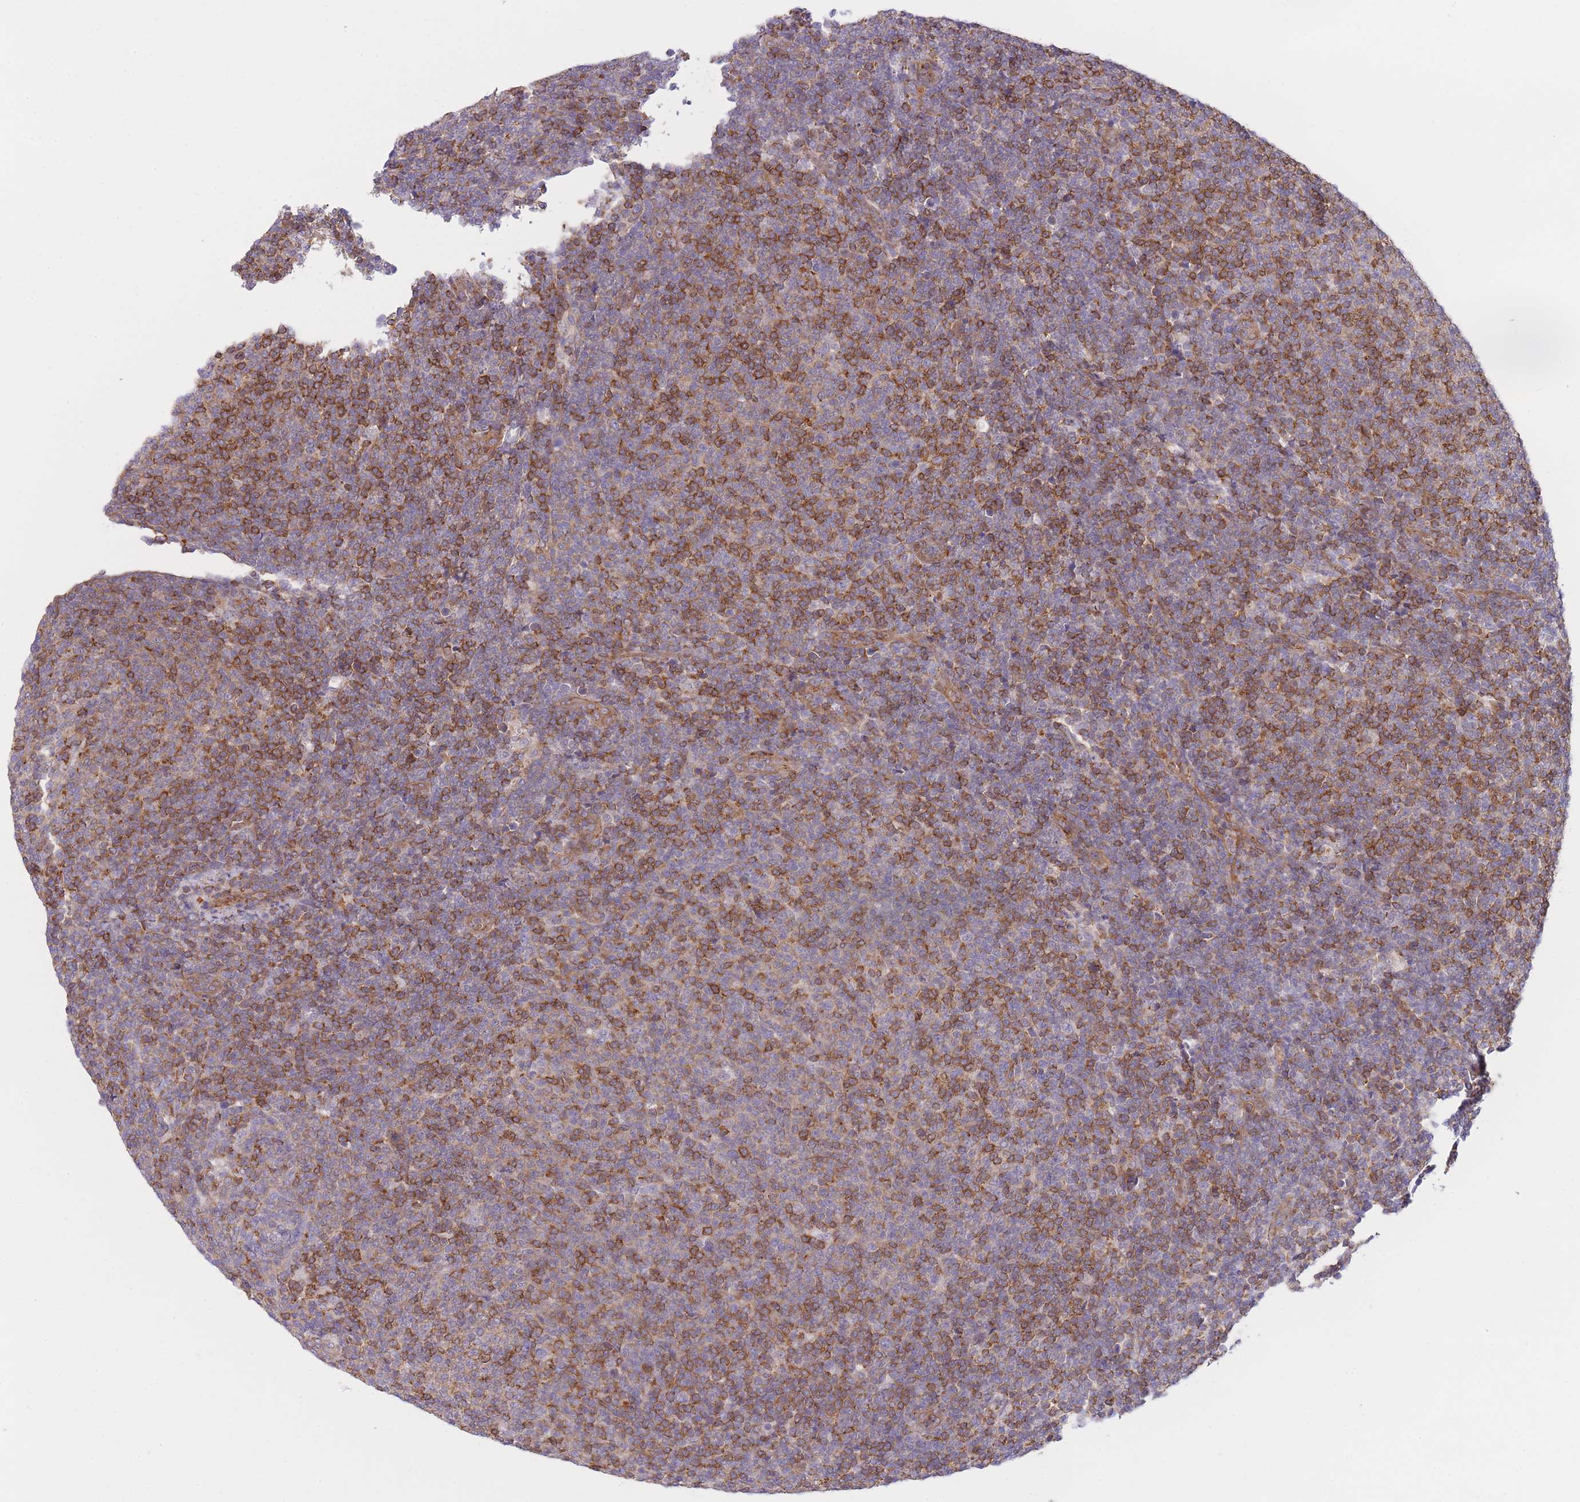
{"staining": {"intensity": "moderate", "quantity": "25%-75%", "location": "cytoplasmic/membranous"}, "tissue": "lymphoma", "cell_type": "Tumor cells", "image_type": "cancer", "snomed": [{"axis": "morphology", "description": "Malignant lymphoma, non-Hodgkin's type, Low grade"}, {"axis": "topography", "description": "Lymph node"}], "caption": "Human lymphoma stained for a protein (brown) exhibits moderate cytoplasmic/membranous positive expression in about 25%-75% of tumor cells.", "gene": "CDC25B", "patient": {"sex": "male", "age": 66}}